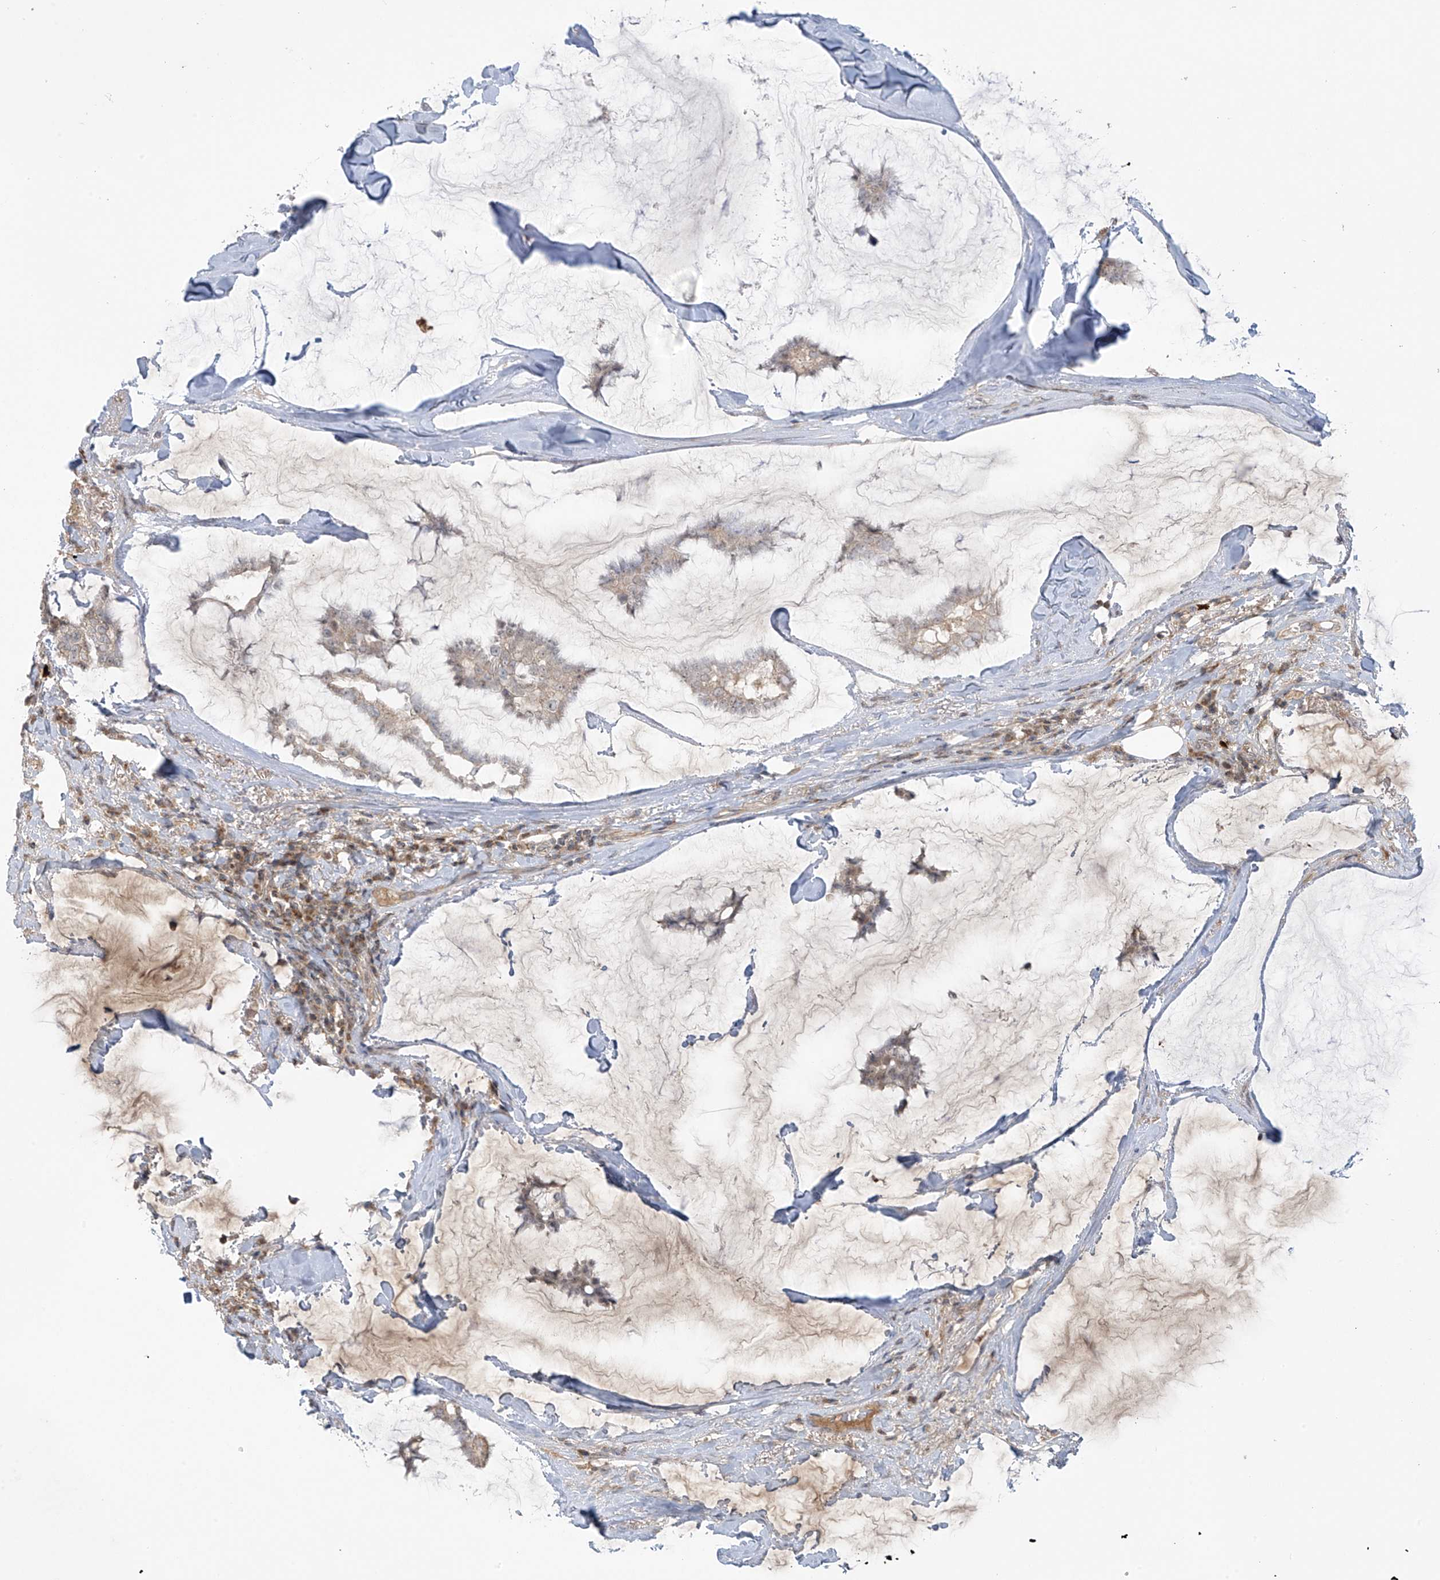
{"staining": {"intensity": "negative", "quantity": "none", "location": "none"}, "tissue": "breast cancer", "cell_type": "Tumor cells", "image_type": "cancer", "snomed": [{"axis": "morphology", "description": "Duct carcinoma"}, {"axis": "topography", "description": "Breast"}], "caption": "This micrograph is of breast cancer stained with IHC to label a protein in brown with the nuclei are counter-stained blue. There is no positivity in tumor cells.", "gene": "HDDC2", "patient": {"sex": "female", "age": 93}}